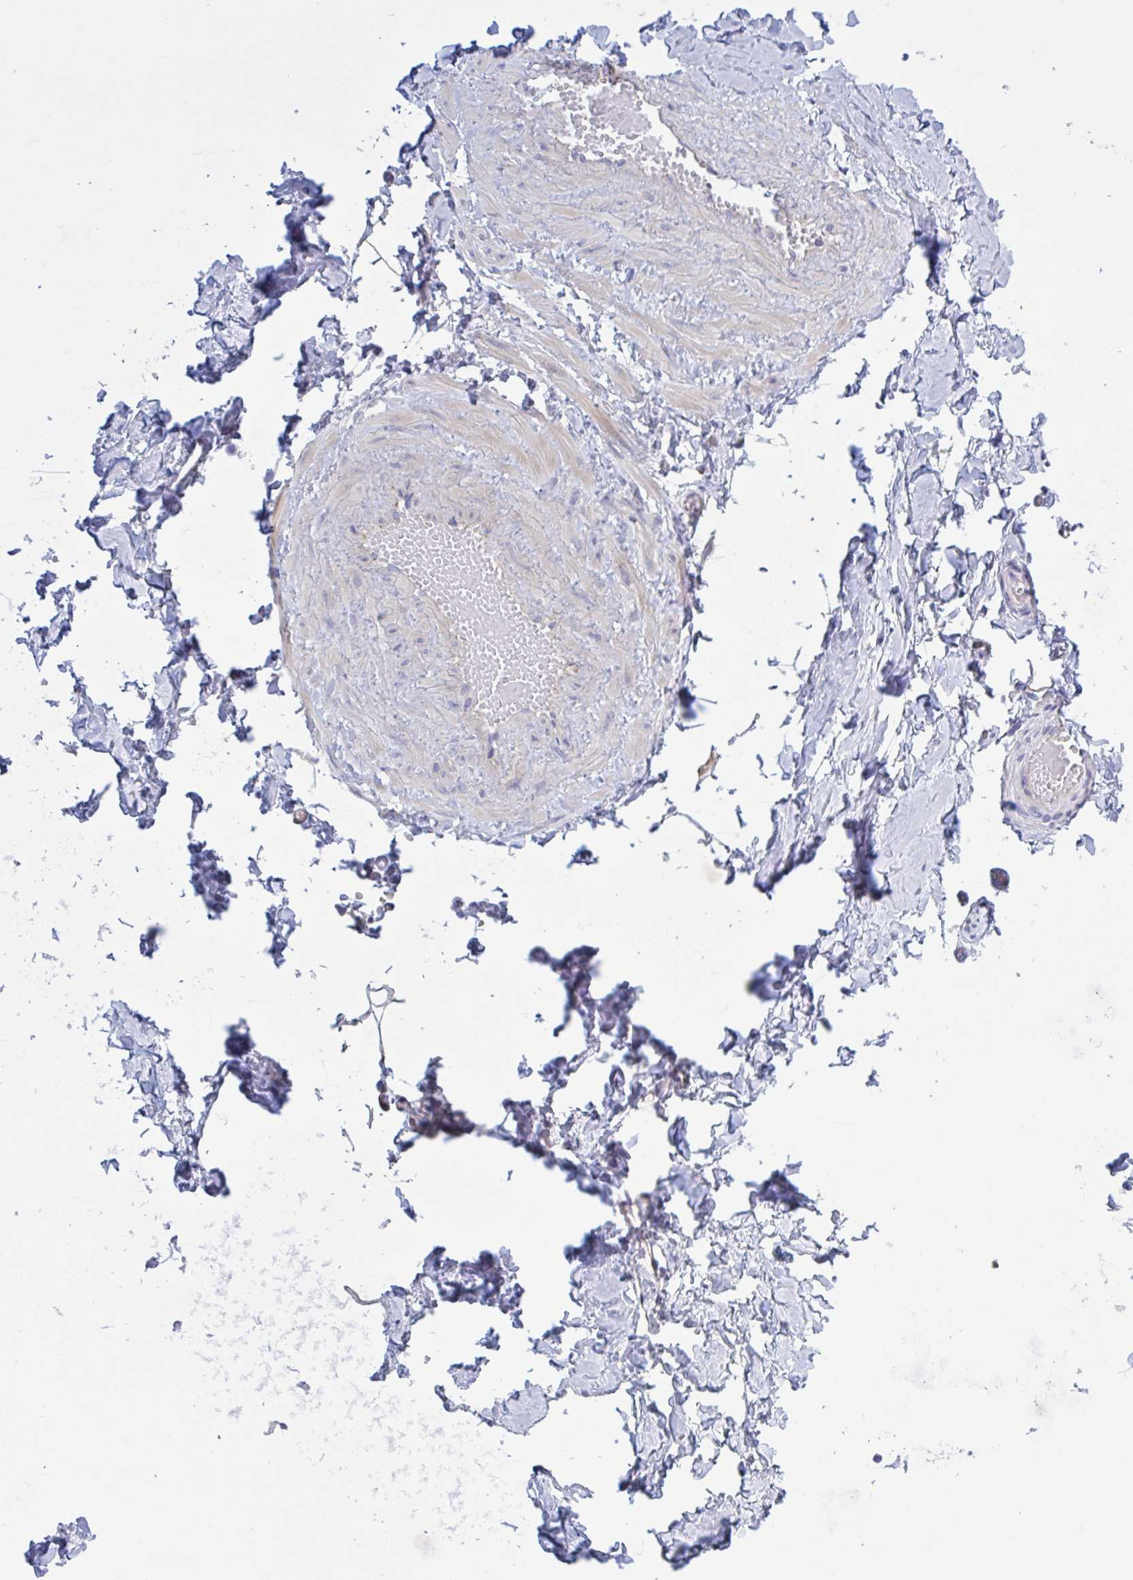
{"staining": {"intensity": "negative", "quantity": "none", "location": "none"}, "tissue": "adipose tissue", "cell_type": "Adipocytes", "image_type": "normal", "snomed": [{"axis": "morphology", "description": "Normal tissue, NOS"}, {"axis": "topography", "description": "Soft tissue"}, {"axis": "topography", "description": "Adipose tissue"}, {"axis": "topography", "description": "Vascular tissue"}, {"axis": "topography", "description": "Peripheral nerve tissue"}], "caption": "Histopathology image shows no significant protein positivity in adipocytes of normal adipose tissue. (Stains: DAB immunohistochemistry with hematoxylin counter stain, Microscopy: brightfield microscopy at high magnification).", "gene": "ST14", "patient": {"sex": "male", "age": 29}}